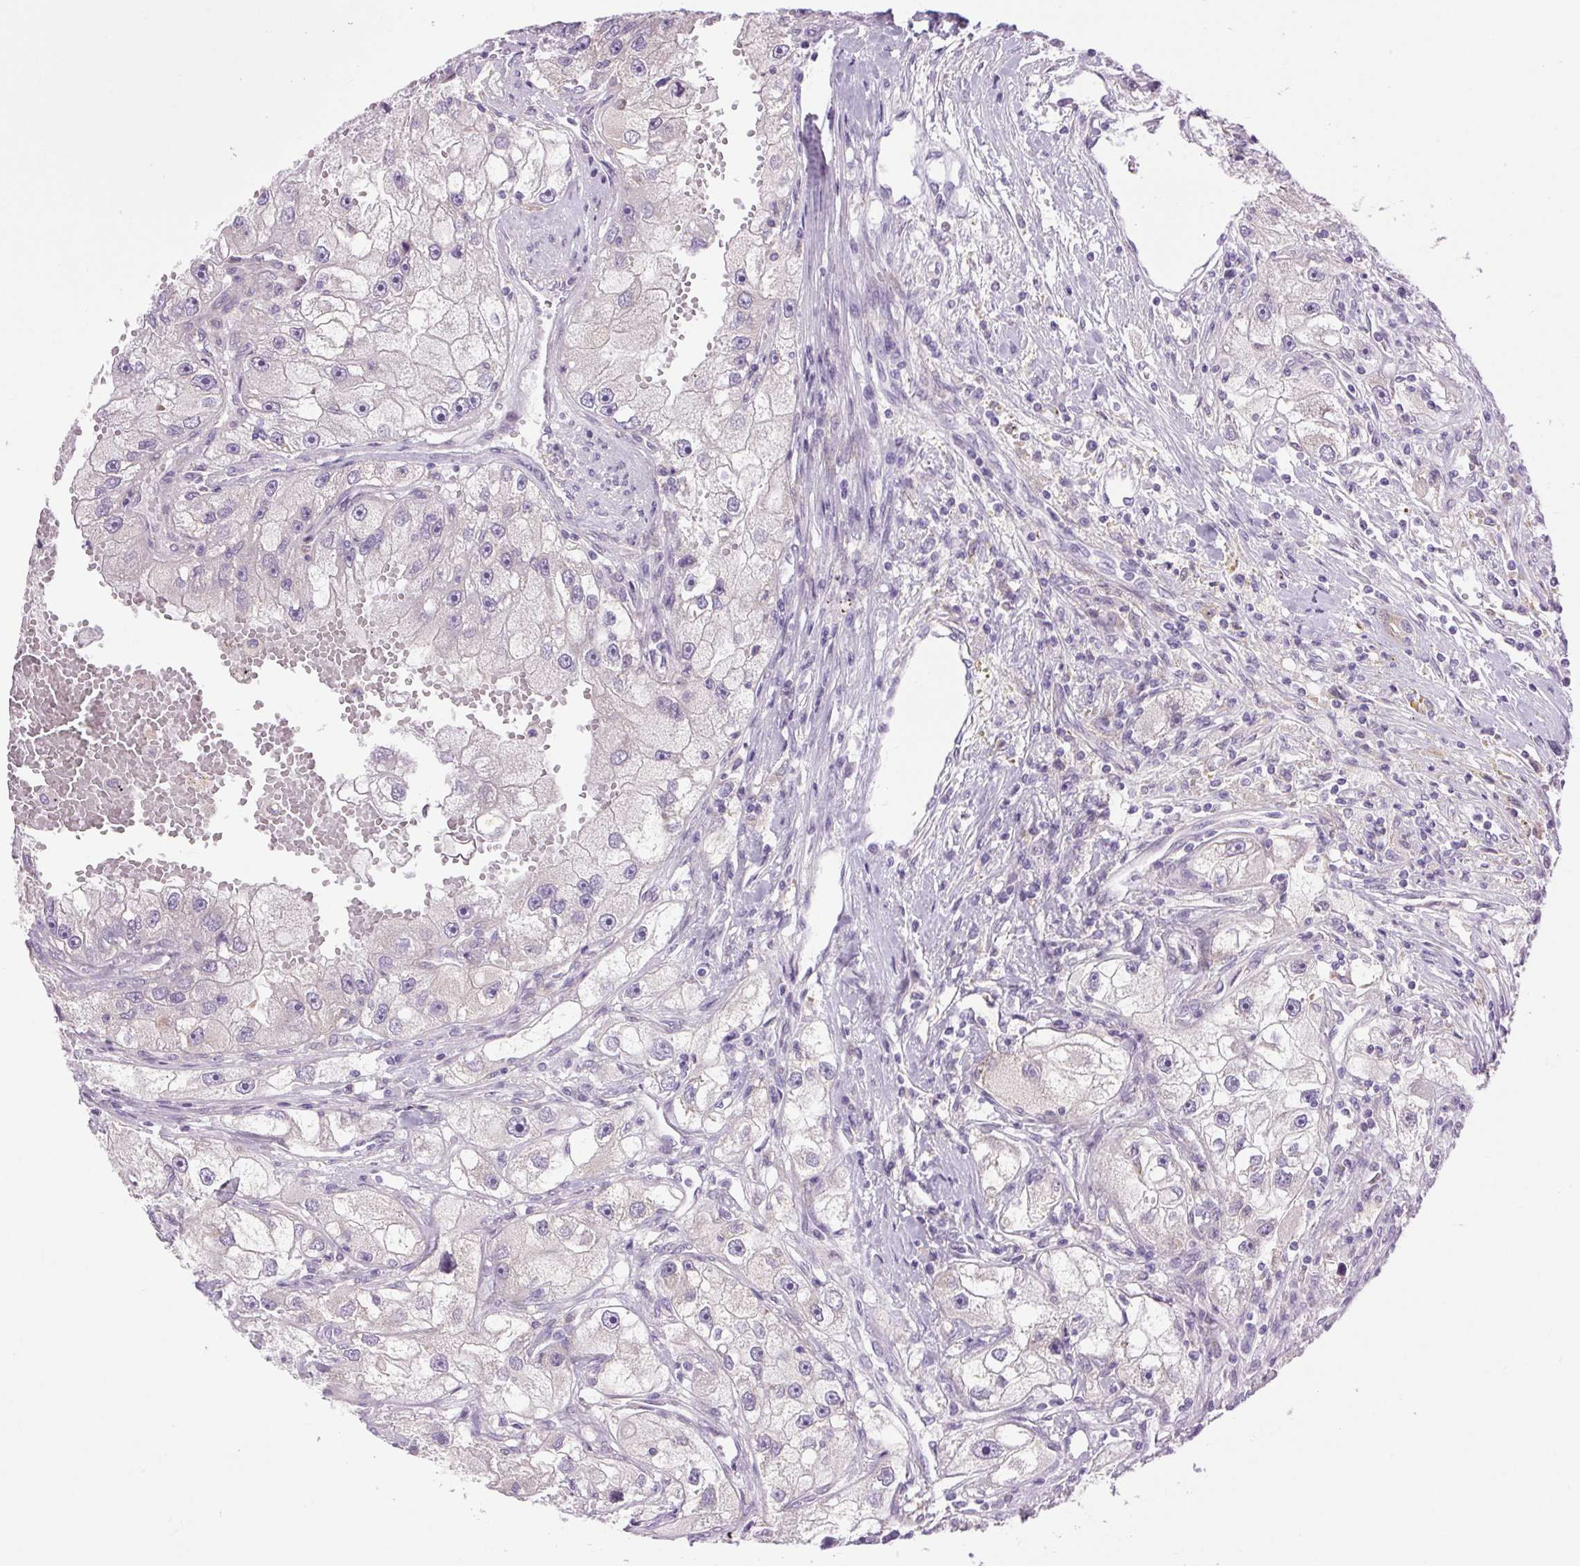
{"staining": {"intensity": "negative", "quantity": "none", "location": "none"}, "tissue": "renal cancer", "cell_type": "Tumor cells", "image_type": "cancer", "snomed": [{"axis": "morphology", "description": "Adenocarcinoma, NOS"}, {"axis": "topography", "description": "Kidney"}], "caption": "Protein analysis of adenocarcinoma (renal) shows no significant positivity in tumor cells.", "gene": "SOWAHC", "patient": {"sex": "male", "age": 63}}